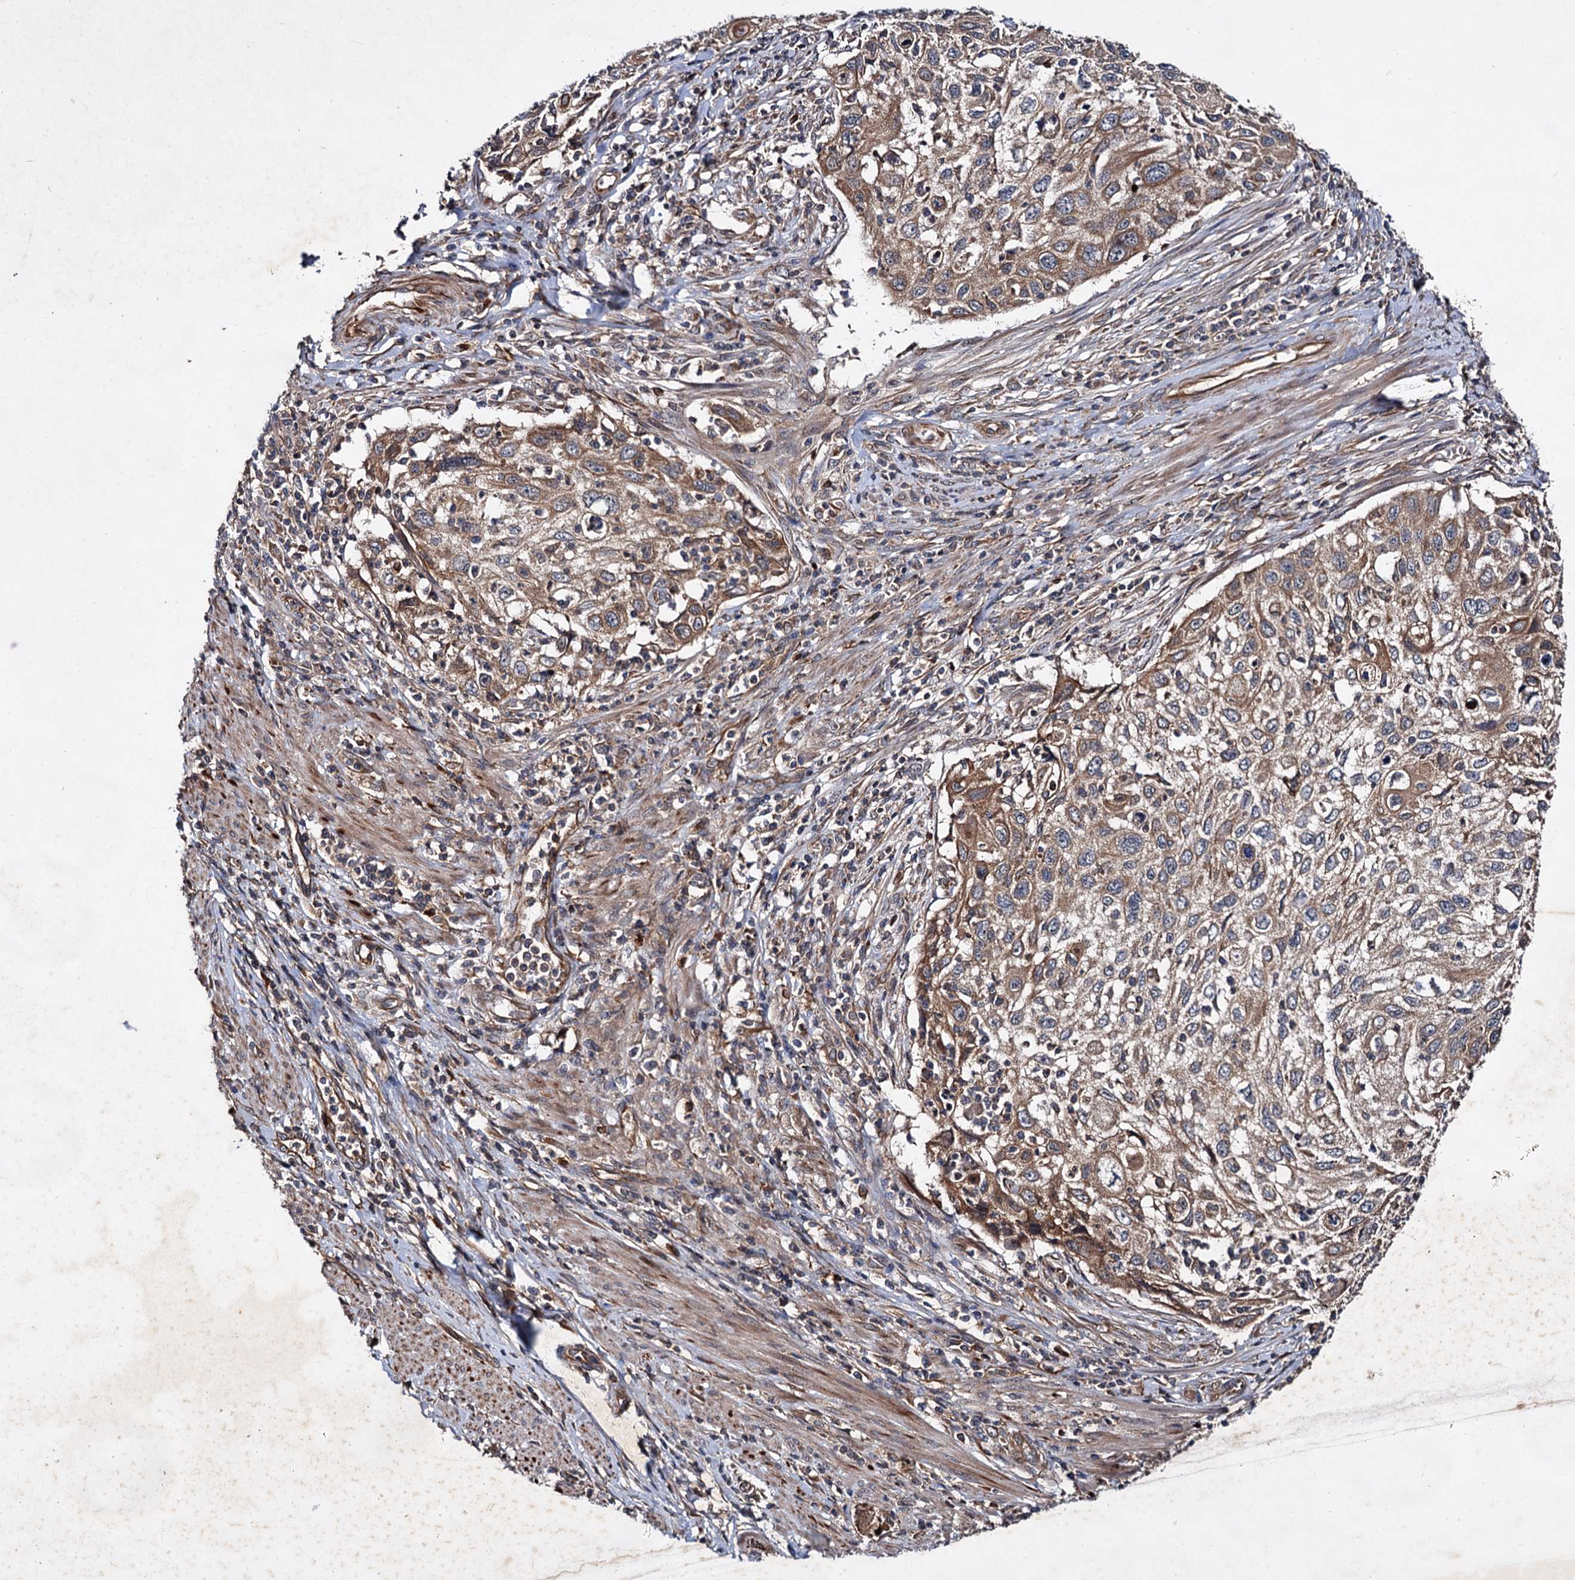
{"staining": {"intensity": "moderate", "quantity": ">75%", "location": "cytoplasmic/membranous"}, "tissue": "cervical cancer", "cell_type": "Tumor cells", "image_type": "cancer", "snomed": [{"axis": "morphology", "description": "Squamous cell carcinoma, NOS"}, {"axis": "topography", "description": "Cervix"}], "caption": "Cervical cancer (squamous cell carcinoma) tissue exhibits moderate cytoplasmic/membranous positivity in about >75% of tumor cells, visualized by immunohistochemistry.", "gene": "TEX9", "patient": {"sex": "female", "age": 70}}